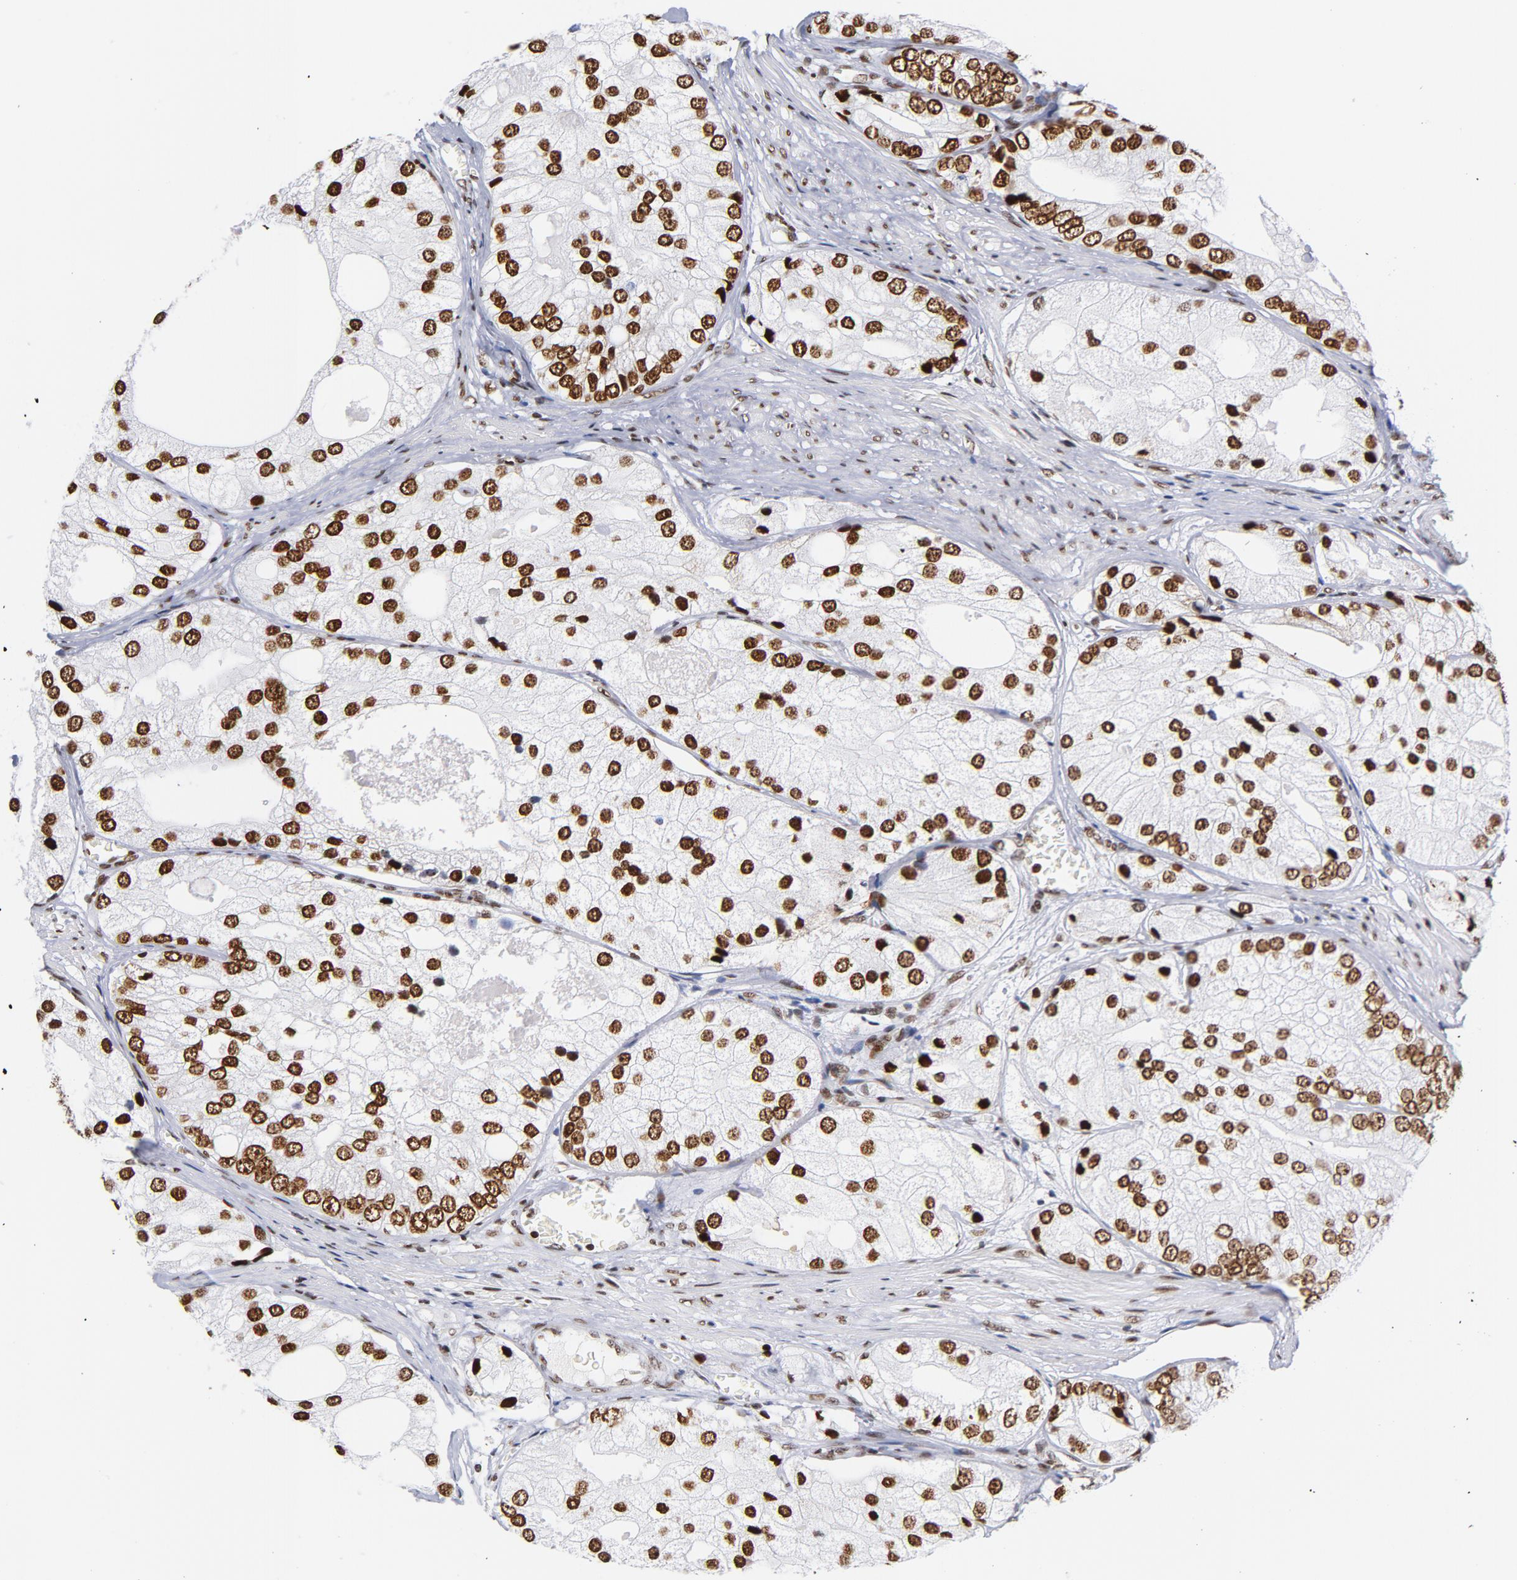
{"staining": {"intensity": "strong", "quantity": ">75%", "location": "cytoplasmic/membranous,nuclear"}, "tissue": "prostate cancer", "cell_type": "Tumor cells", "image_type": "cancer", "snomed": [{"axis": "morphology", "description": "Adenocarcinoma, Low grade"}, {"axis": "topography", "description": "Prostate"}], "caption": "This histopathology image reveals IHC staining of adenocarcinoma (low-grade) (prostate), with high strong cytoplasmic/membranous and nuclear positivity in about >75% of tumor cells.", "gene": "TOP2B", "patient": {"sex": "male", "age": 69}}